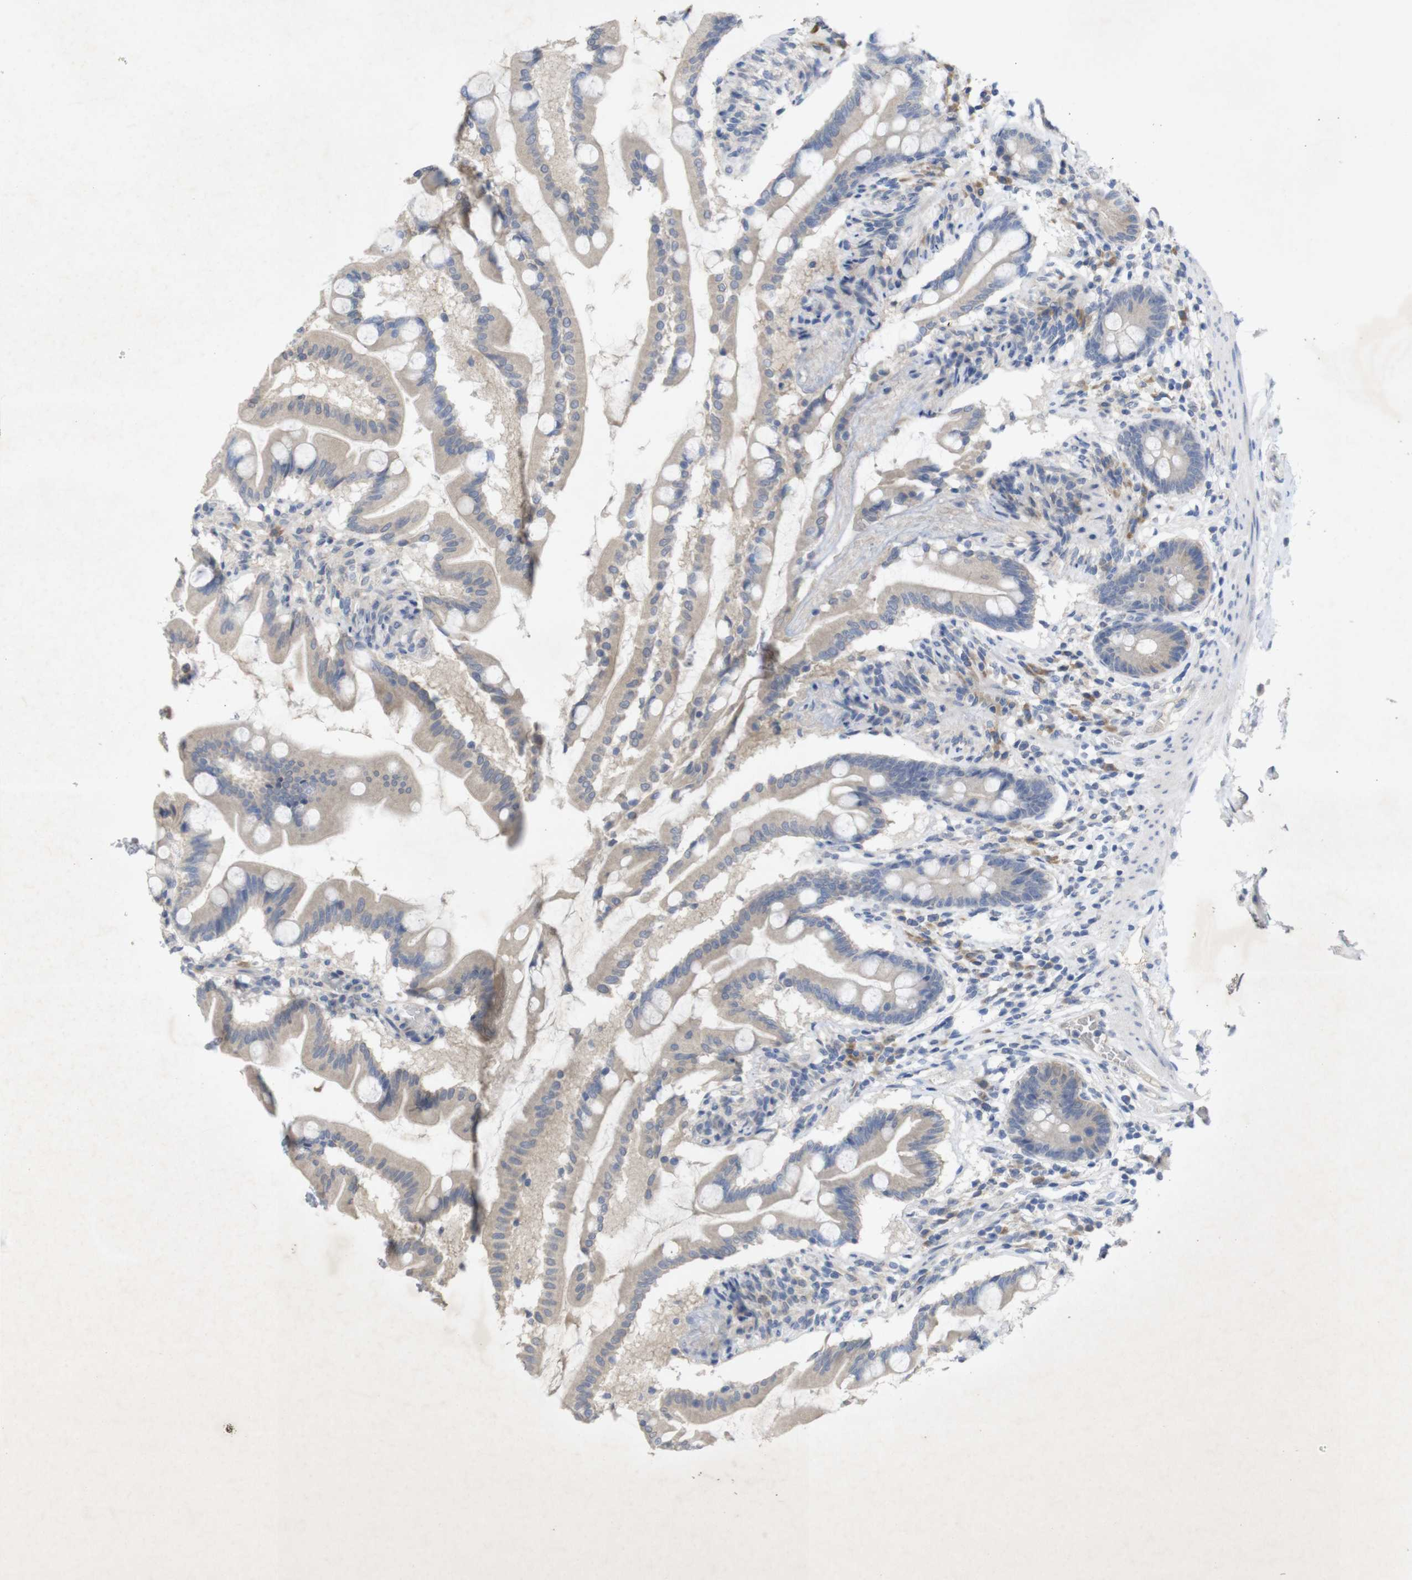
{"staining": {"intensity": "weak", "quantity": "25%-75%", "location": "cytoplasmic/membranous"}, "tissue": "small intestine", "cell_type": "Glandular cells", "image_type": "normal", "snomed": [{"axis": "morphology", "description": "Normal tissue, NOS"}, {"axis": "topography", "description": "Small intestine"}], "caption": "IHC (DAB) staining of benign human small intestine displays weak cytoplasmic/membranous protein staining in approximately 25%-75% of glandular cells.", "gene": "BCAR3", "patient": {"sex": "female", "age": 56}}